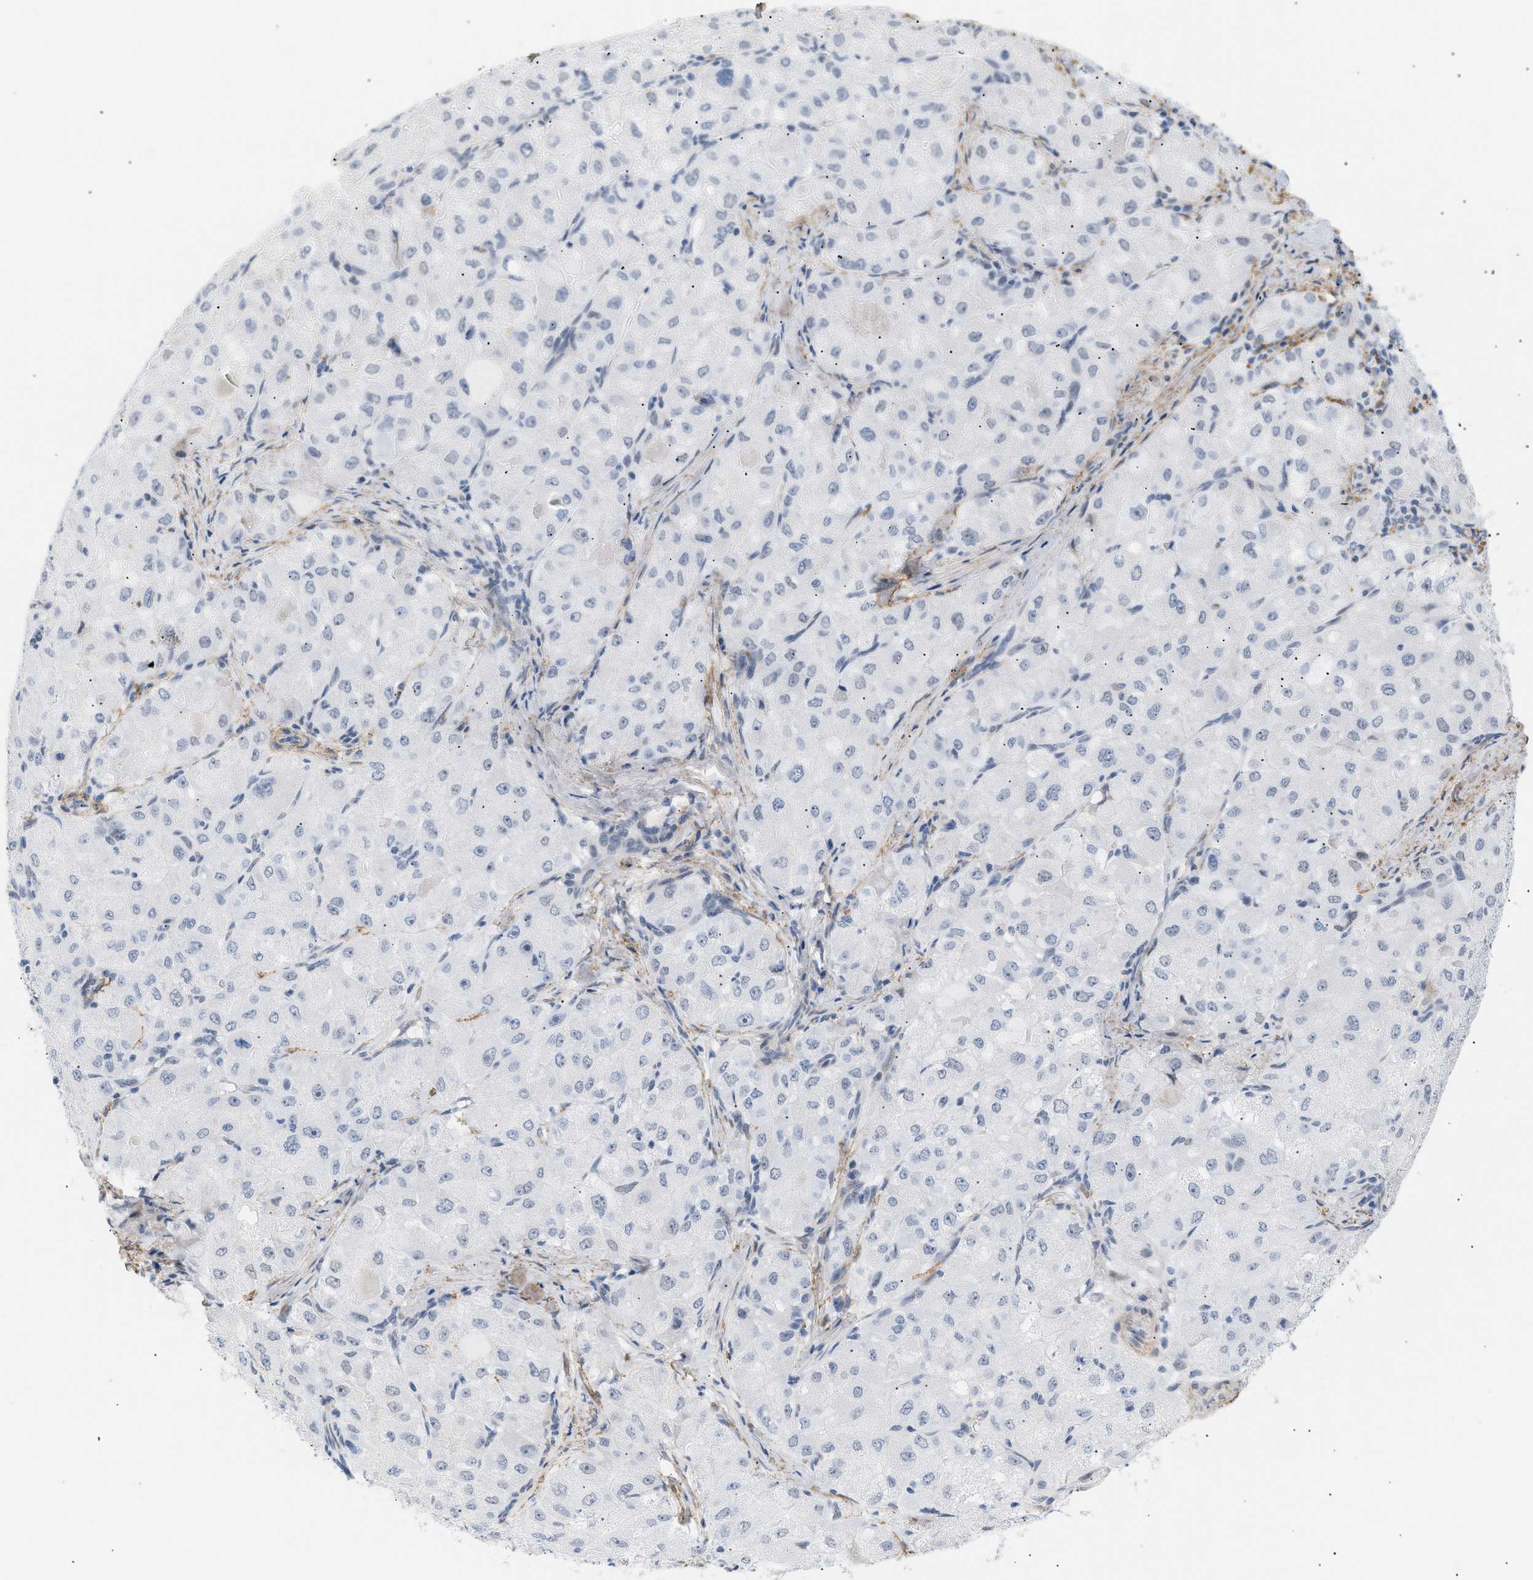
{"staining": {"intensity": "negative", "quantity": "none", "location": "none"}, "tissue": "liver cancer", "cell_type": "Tumor cells", "image_type": "cancer", "snomed": [{"axis": "morphology", "description": "Carcinoma, Hepatocellular, NOS"}, {"axis": "topography", "description": "Liver"}], "caption": "Protein analysis of liver cancer reveals no significant expression in tumor cells.", "gene": "ELN", "patient": {"sex": "male", "age": 80}}